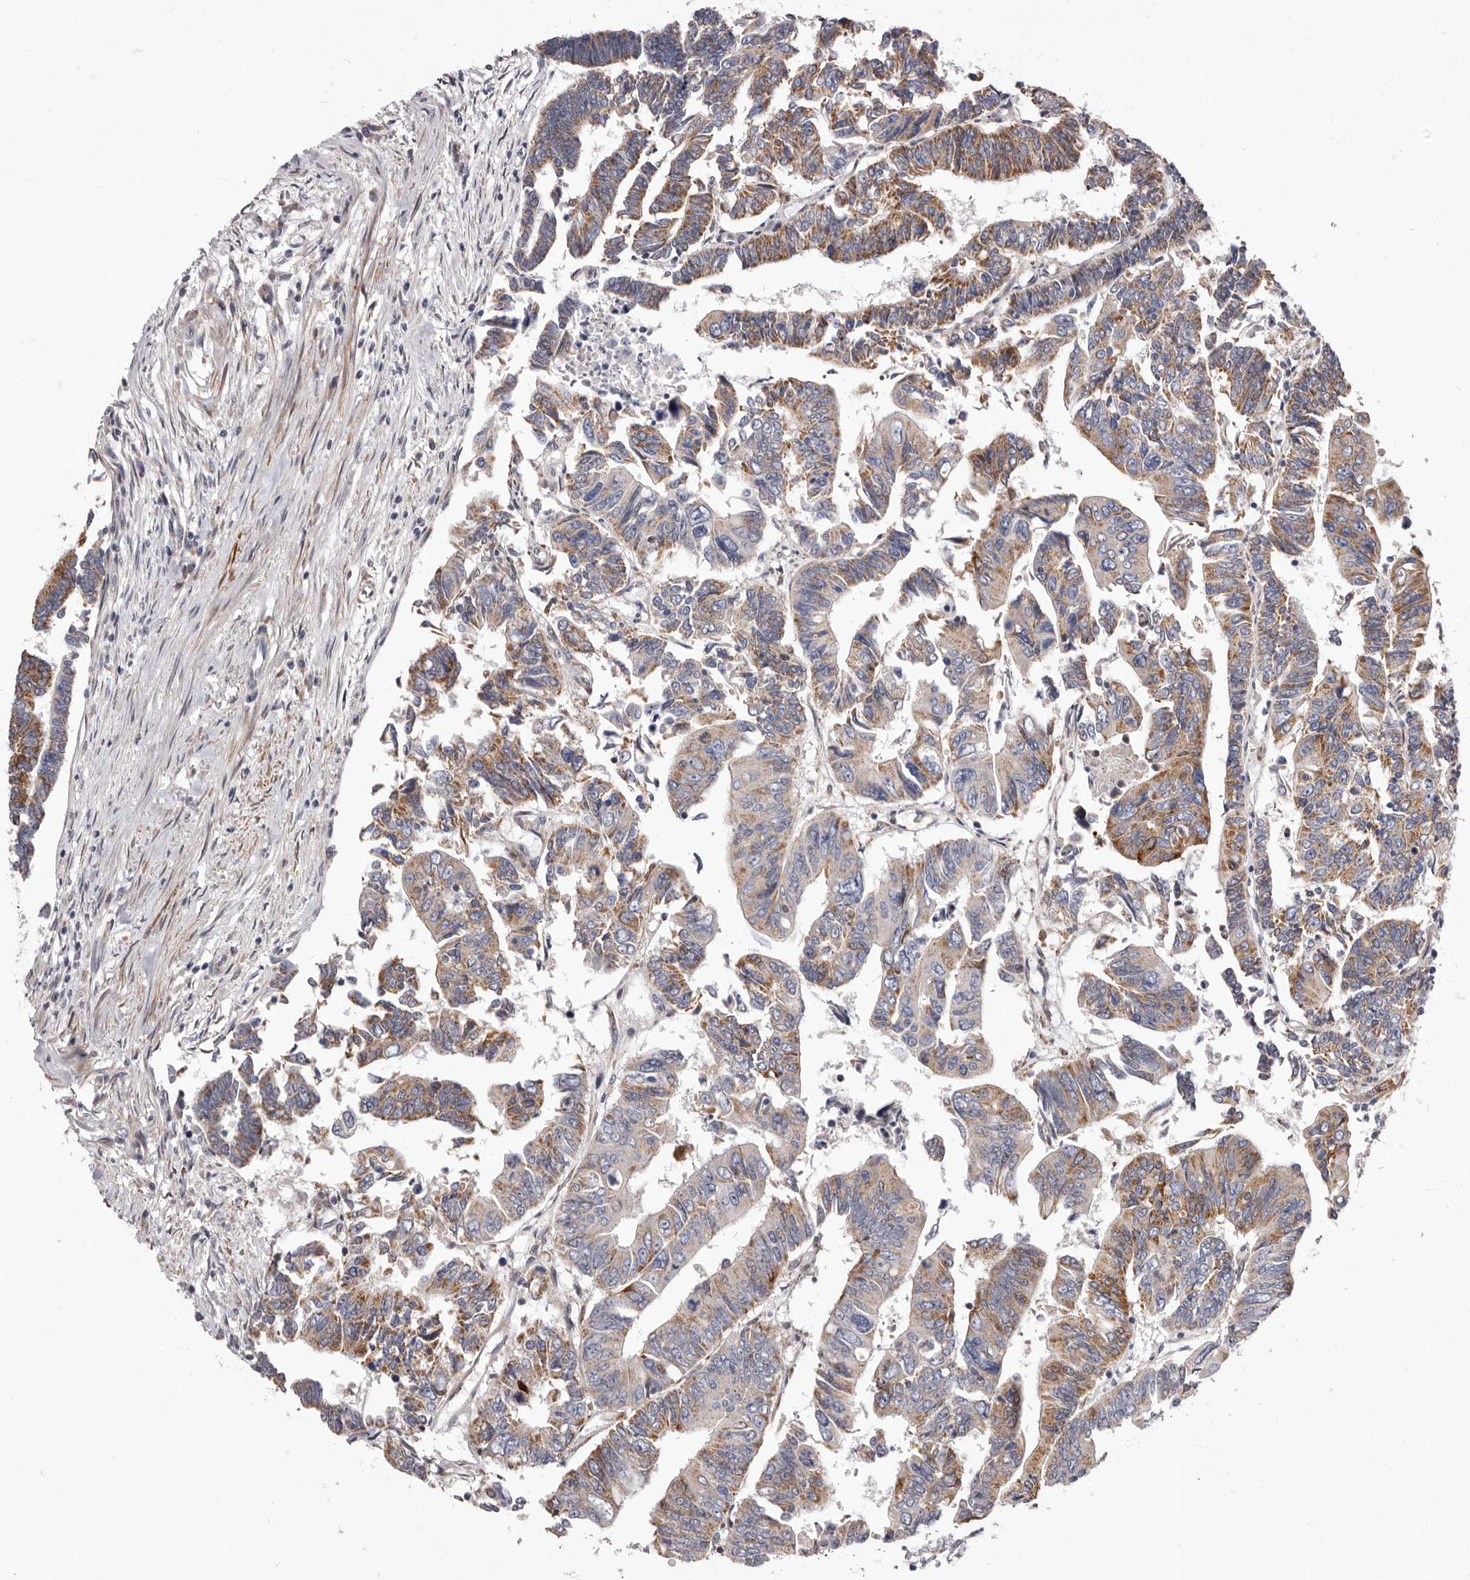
{"staining": {"intensity": "moderate", "quantity": "25%-75%", "location": "cytoplasmic/membranous"}, "tissue": "colorectal cancer", "cell_type": "Tumor cells", "image_type": "cancer", "snomed": [{"axis": "morphology", "description": "Adenocarcinoma, NOS"}, {"axis": "topography", "description": "Rectum"}], "caption": "The histopathology image reveals immunohistochemical staining of adenocarcinoma (colorectal). There is moderate cytoplasmic/membranous positivity is present in about 25%-75% of tumor cells.", "gene": "NUBPL", "patient": {"sex": "female", "age": 65}}